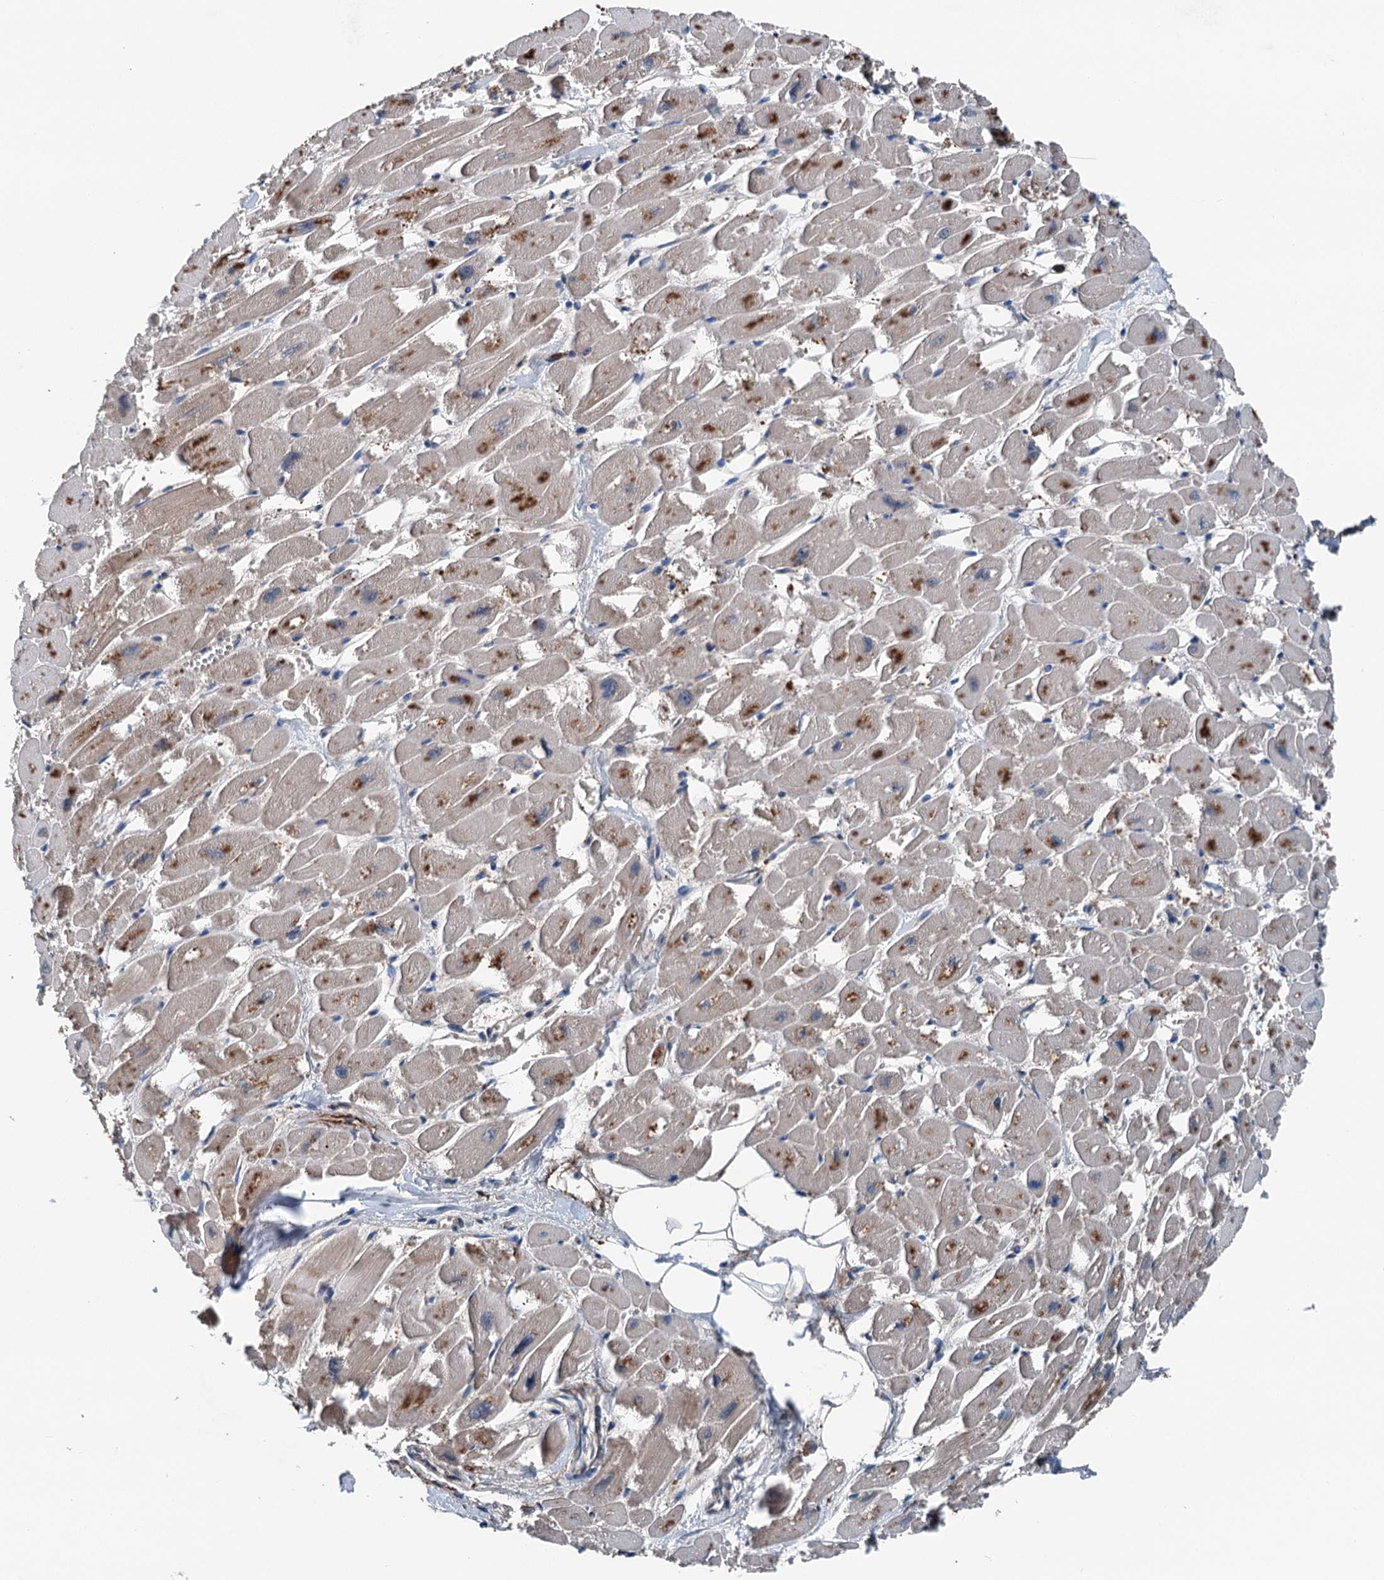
{"staining": {"intensity": "moderate", "quantity": "25%-75%", "location": "cytoplasmic/membranous"}, "tissue": "heart muscle", "cell_type": "Cardiomyocytes", "image_type": "normal", "snomed": [{"axis": "morphology", "description": "Normal tissue, NOS"}, {"axis": "topography", "description": "Heart"}], "caption": "A brown stain highlights moderate cytoplasmic/membranous expression of a protein in cardiomyocytes of unremarkable heart muscle. (DAB (3,3'-diaminobenzidine) IHC, brown staining for protein, blue staining for nuclei).", "gene": "PDSS1", "patient": {"sex": "male", "age": 54}}